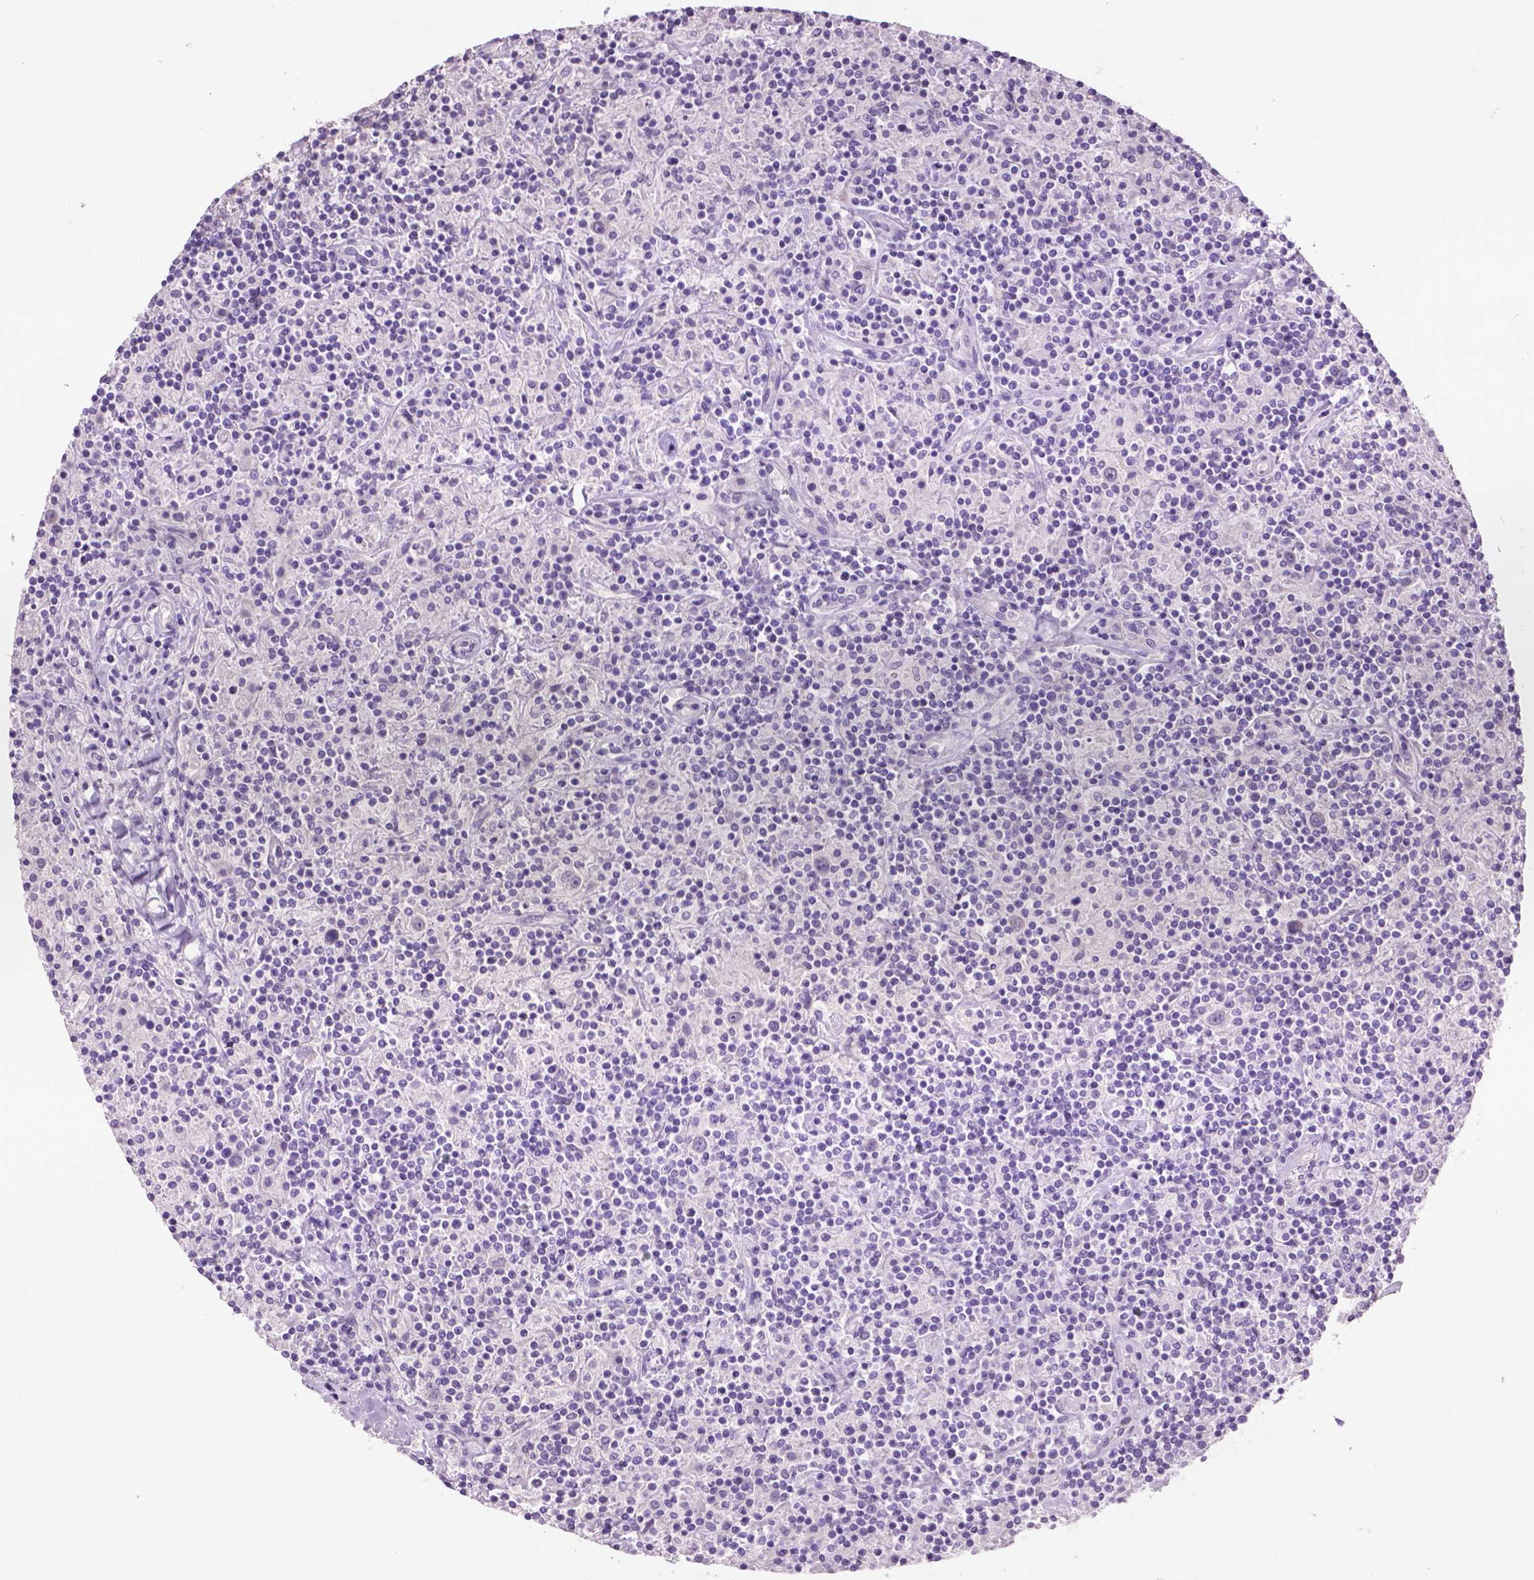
{"staining": {"intensity": "negative", "quantity": "none", "location": "none"}, "tissue": "lymphoma", "cell_type": "Tumor cells", "image_type": "cancer", "snomed": [{"axis": "morphology", "description": "Hodgkin's disease, NOS"}, {"axis": "topography", "description": "Lymph node"}], "caption": "Tumor cells show no significant staining in Hodgkin's disease.", "gene": "CRYBA4", "patient": {"sex": "male", "age": 70}}